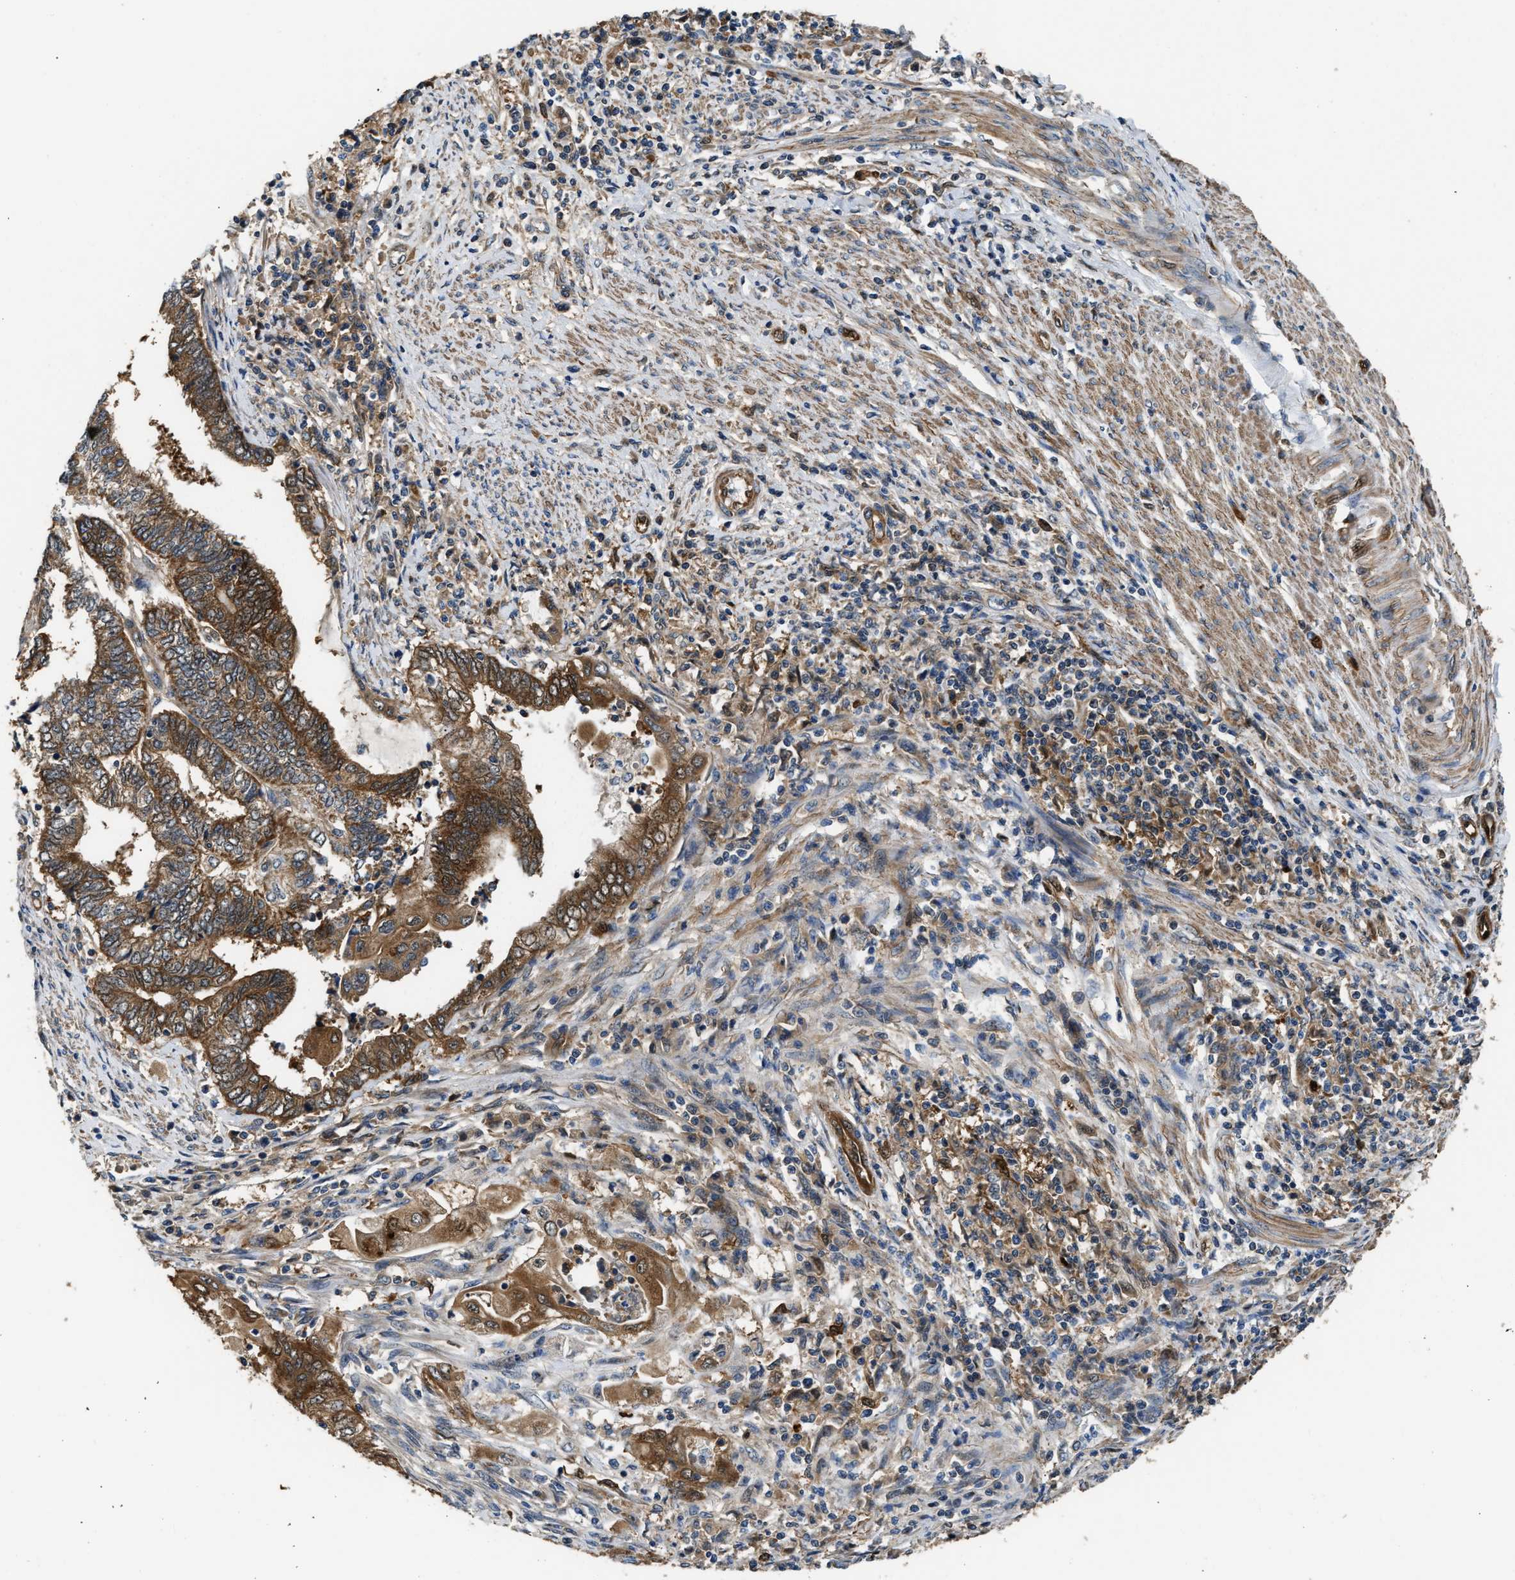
{"staining": {"intensity": "moderate", "quantity": ">75%", "location": "cytoplasmic/membranous"}, "tissue": "endometrial cancer", "cell_type": "Tumor cells", "image_type": "cancer", "snomed": [{"axis": "morphology", "description": "Adenocarcinoma, NOS"}, {"axis": "topography", "description": "Uterus"}, {"axis": "topography", "description": "Endometrium"}], "caption": "The histopathology image displays staining of endometrial cancer, revealing moderate cytoplasmic/membranous protein positivity (brown color) within tumor cells.", "gene": "PPA1", "patient": {"sex": "female", "age": 70}}